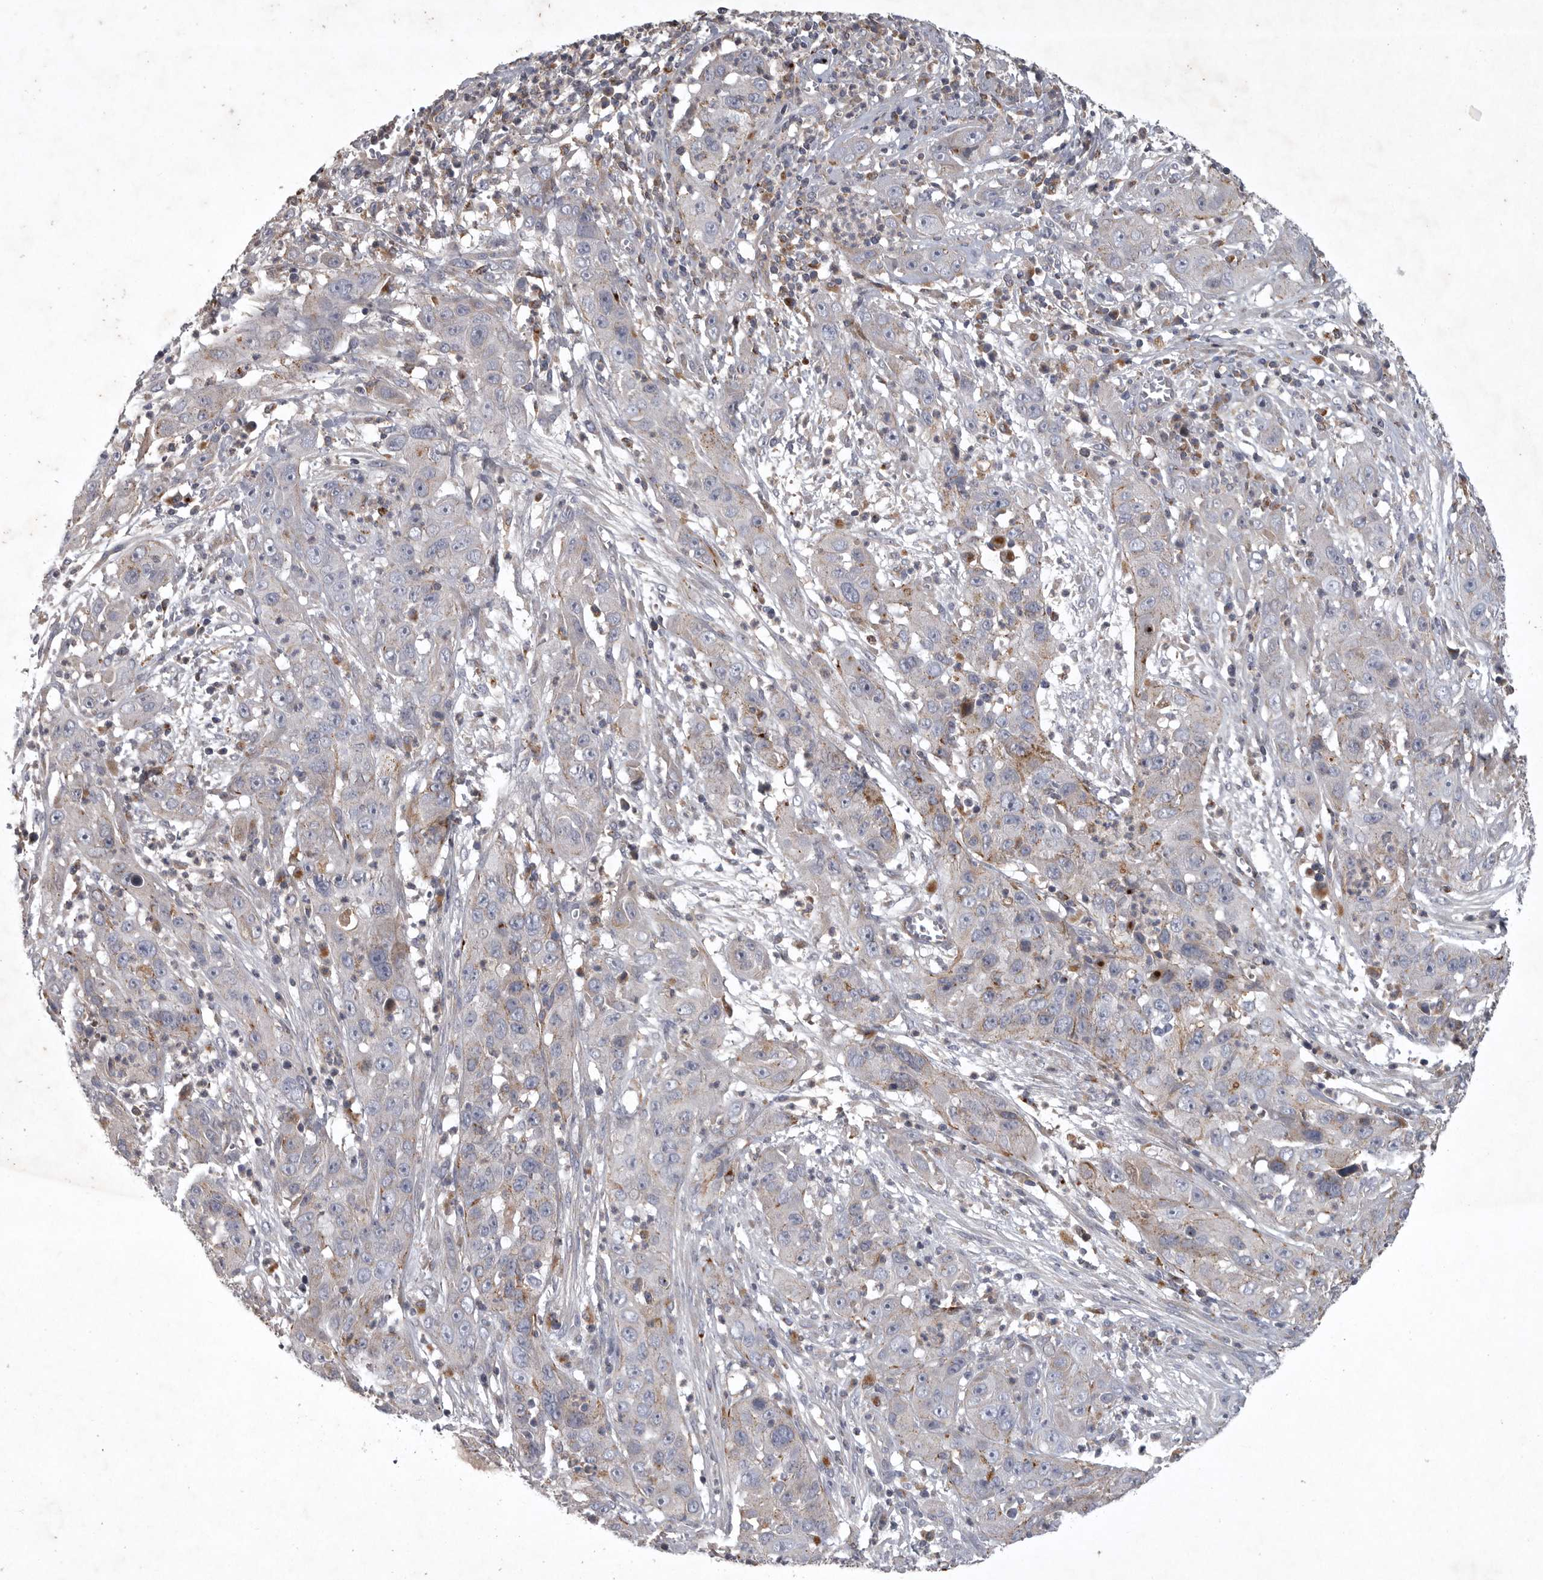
{"staining": {"intensity": "moderate", "quantity": "<25%", "location": "cytoplasmic/membranous"}, "tissue": "cervical cancer", "cell_type": "Tumor cells", "image_type": "cancer", "snomed": [{"axis": "morphology", "description": "Squamous cell carcinoma, NOS"}, {"axis": "topography", "description": "Cervix"}], "caption": "IHC image of cervical squamous cell carcinoma stained for a protein (brown), which demonstrates low levels of moderate cytoplasmic/membranous positivity in approximately <25% of tumor cells.", "gene": "LAMTOR3", "patient": {"sex": "female", "age": 32}}